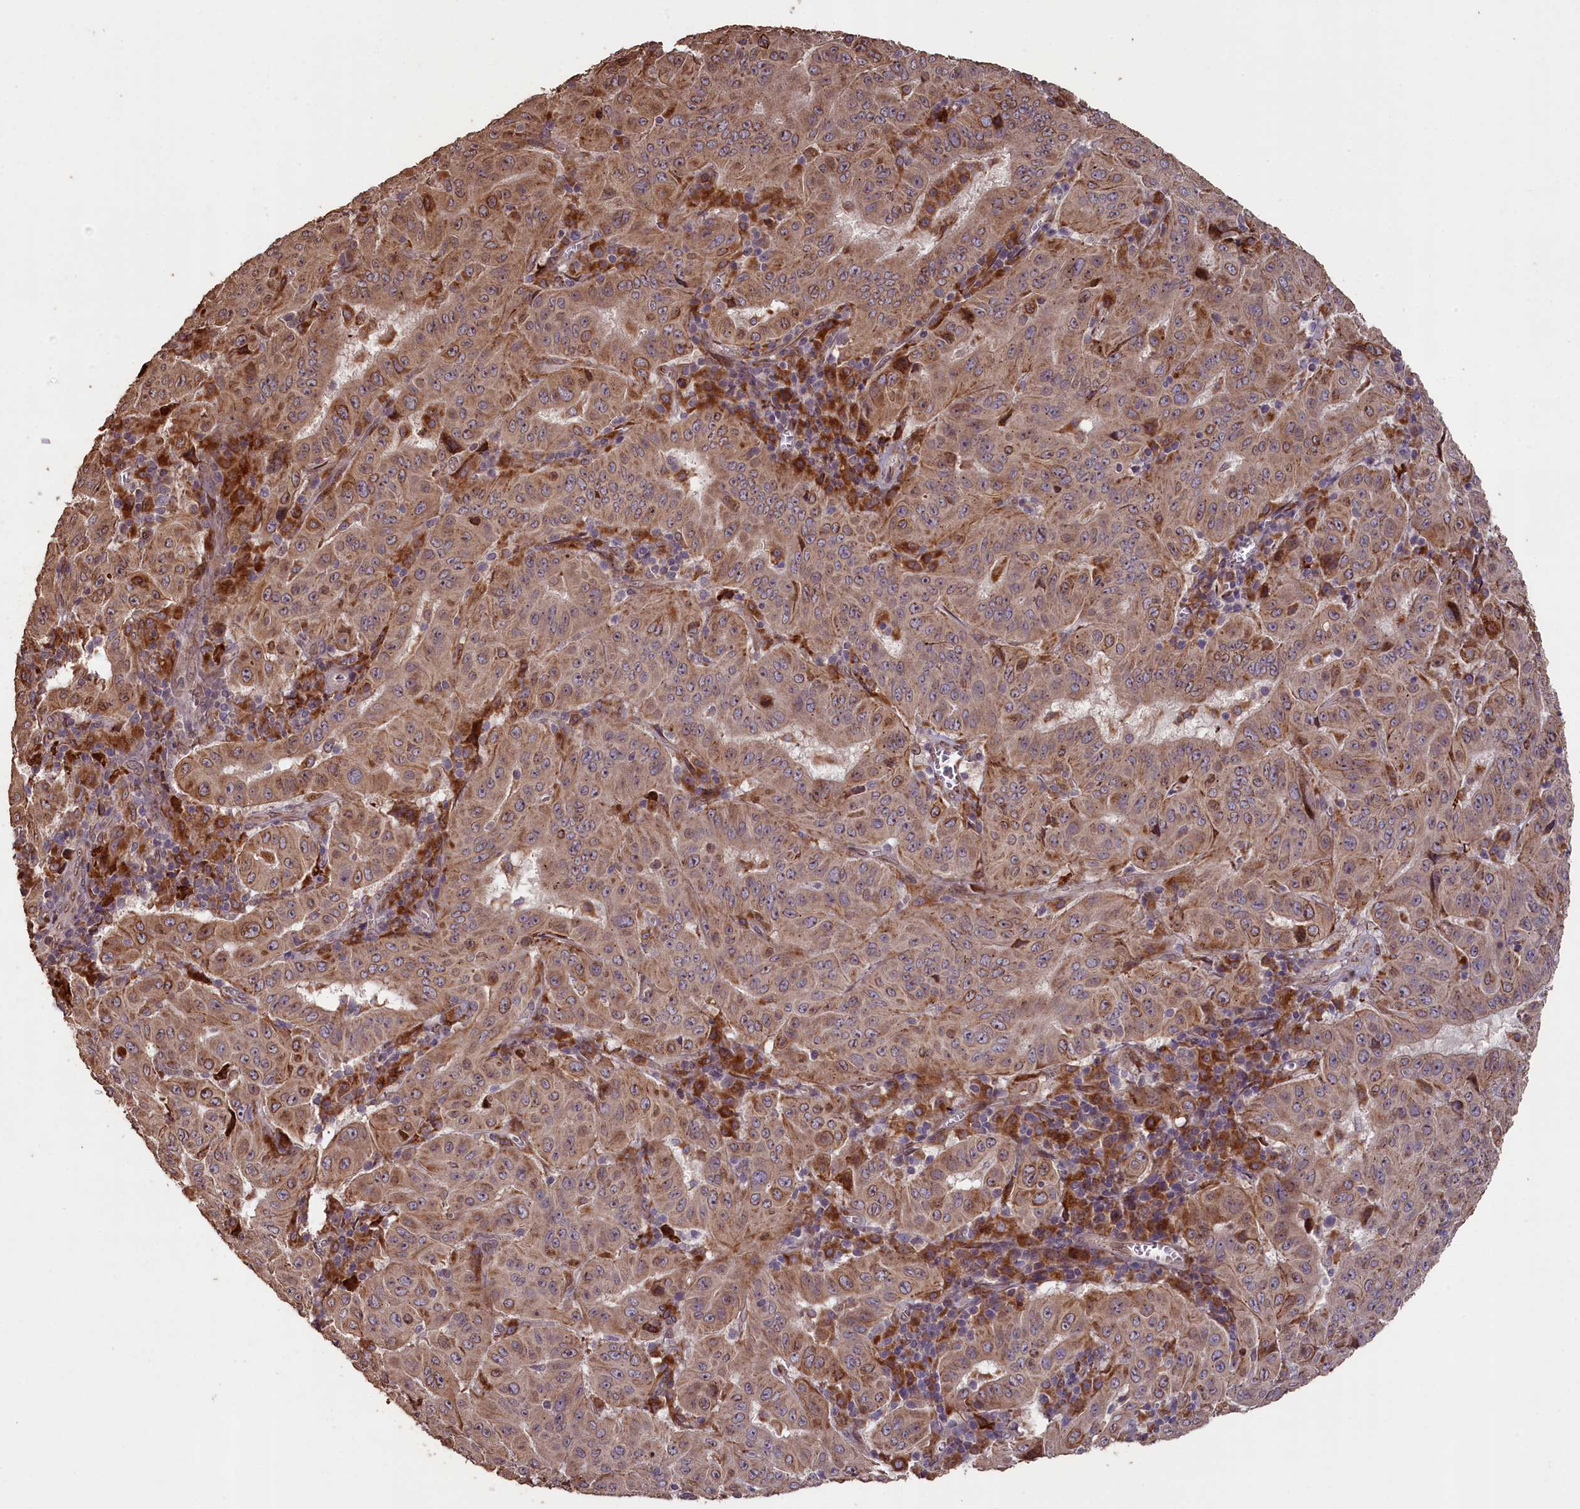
{"staining": {"intensity": "moderate", "quantity": ">75%", "location": "cytoplasmic/membranous"}, "tissue": "pancreatic cancer", "cell_type": "Tumor cells", "image_type": "cancer", "snomed": [{"axis": "morphology", "description": "Adenocarcinoma, NOS"}, {"axis": "topography", "description": "Pancreas"}], "caption": "Human pancreatic adenocarcinoma stained with a brown dye displays moderate cytoplasmic/membranous positive expression in about >75% of tumor cells.", "gene": "SLC38A7", "patient": {"sex": "male", "age": 63}}